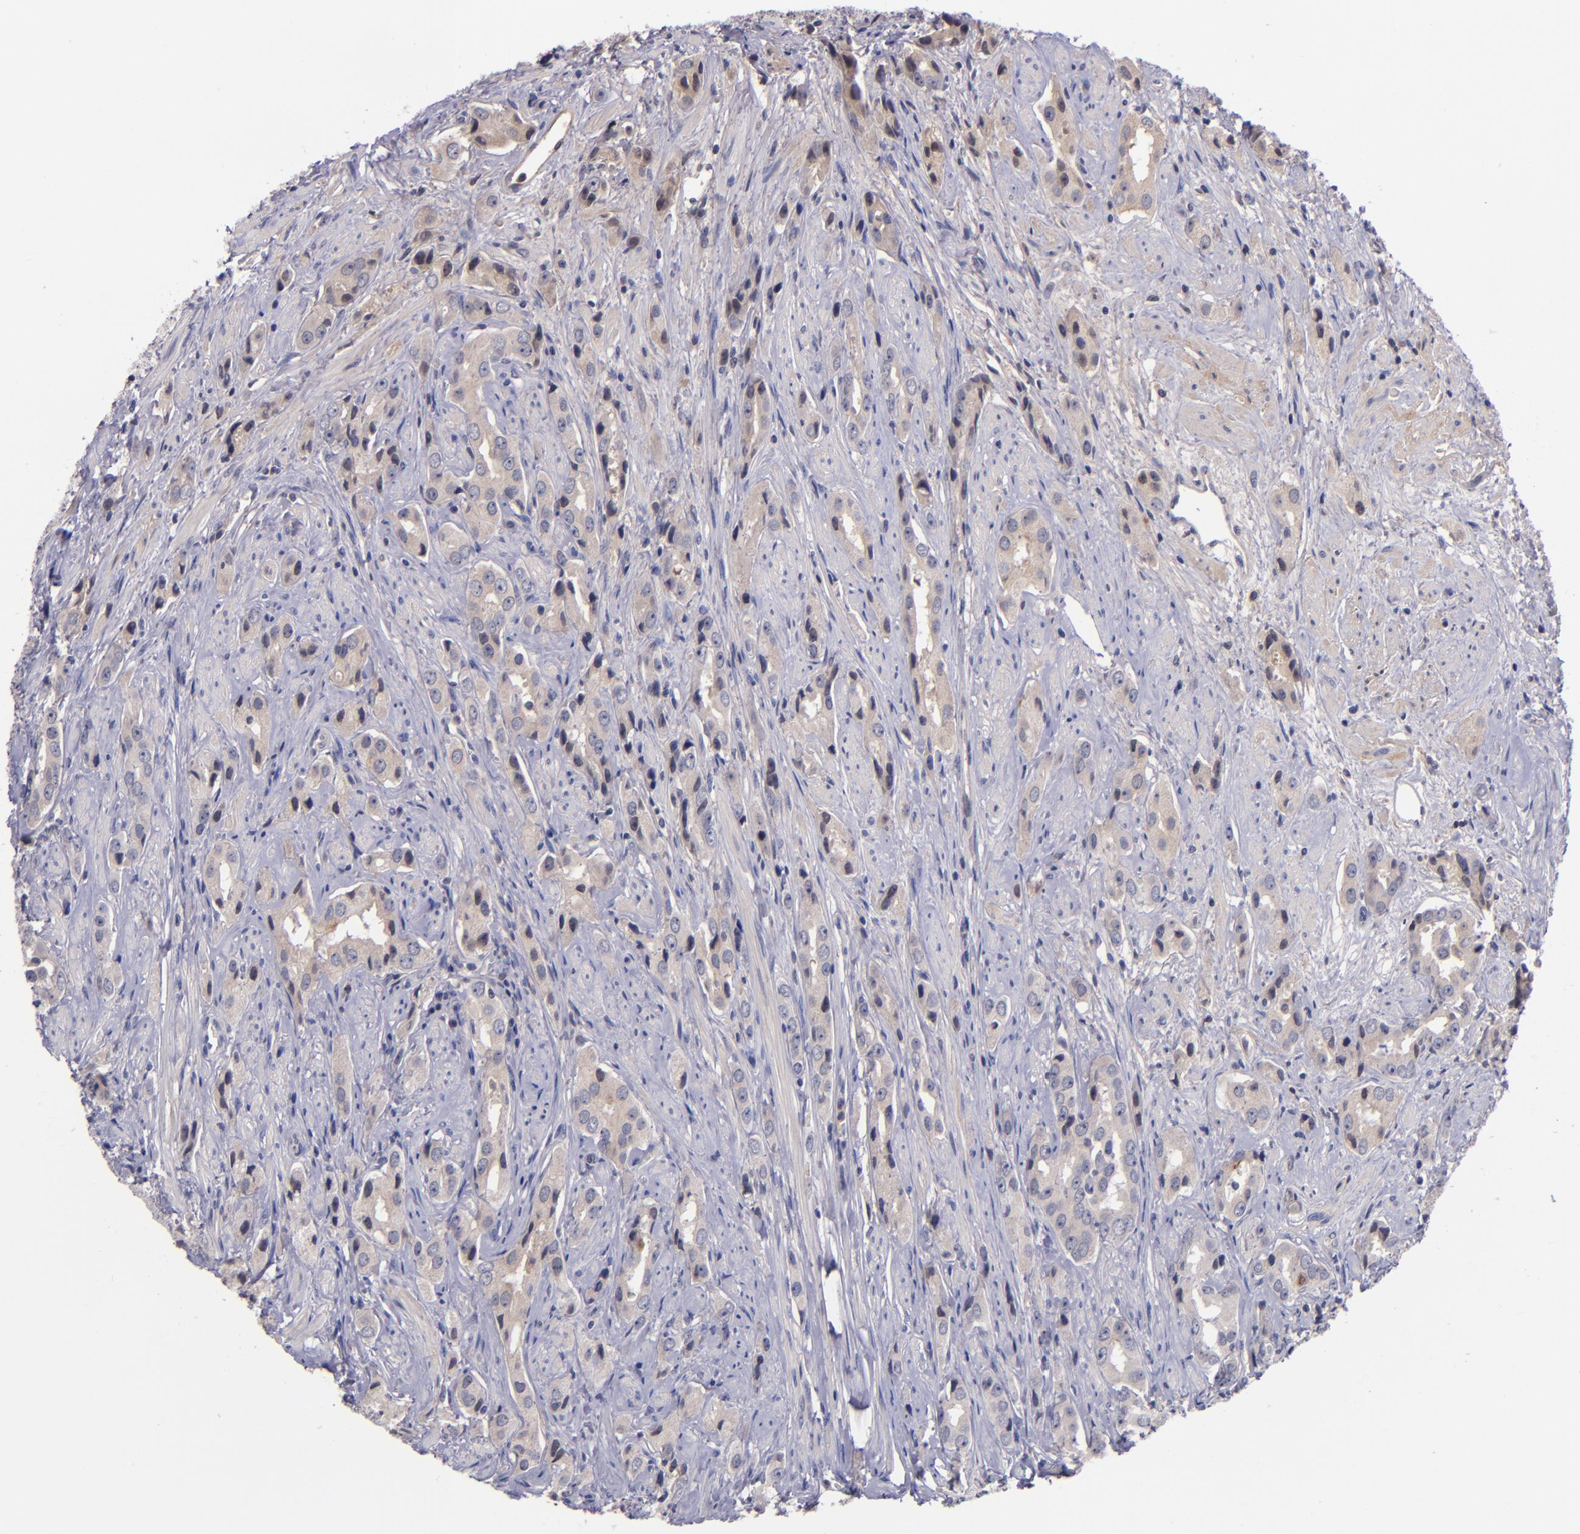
{"staining": {"intensity": "weak", "quantity": ">75%", "location": "cytoplasmic/membranous"}, "tissue": "prostate cancer", "cell_type": "Tumor cells", "image_type": "cancer", "snomed": [{"axis": "morphology", "description": "Adenocarcinoma, Medium grade"}, {"axis": "topography", "description": "Prostate"}], "caption": "Immunohistochemical staining of human medium-grade adenocarcinoma (prostate) displays low levels of weak cytoplasmic/membranous protein staining in about >75% of tumor cells.", "gene": "RBP4", "patient": {"sex": "male", "age": 53}}